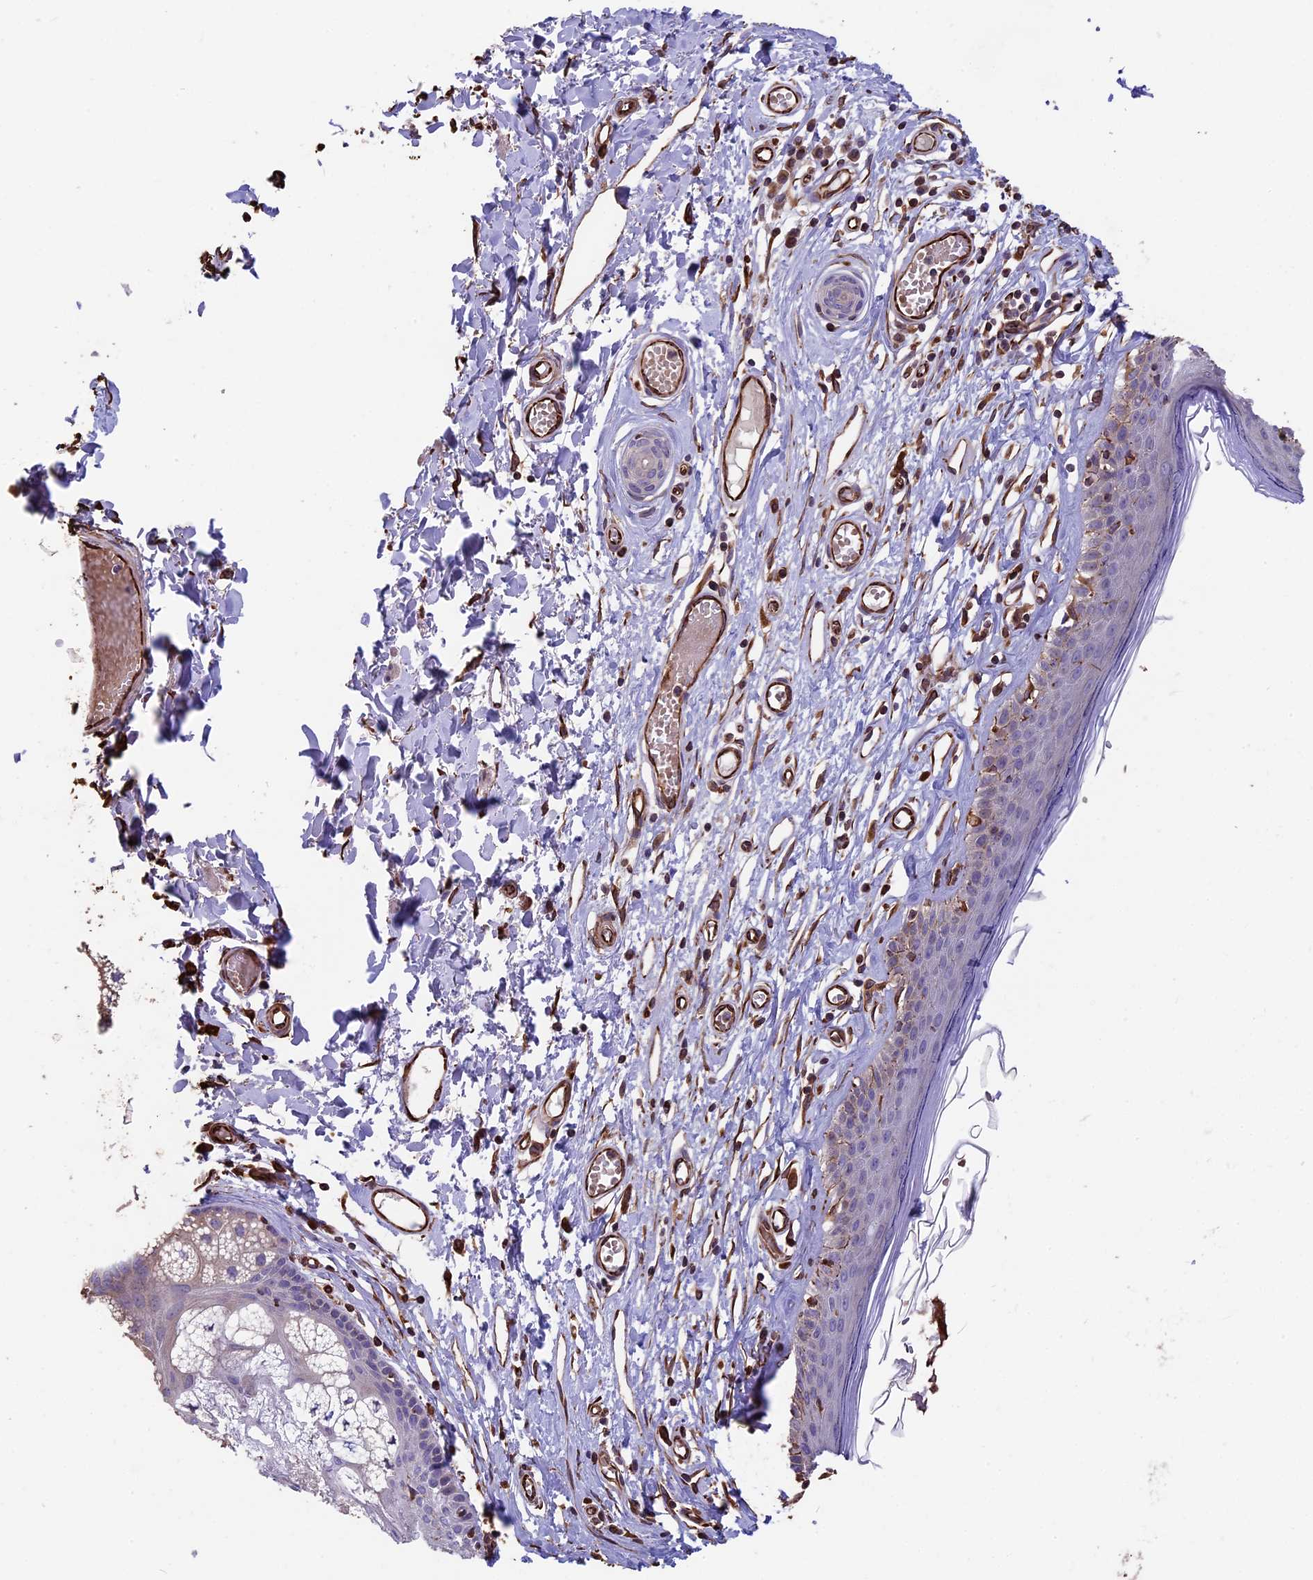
{"staining": {"intensity": "negative", "quantity": "none", "location": "none"}, "tissue": "skin", "cell_type": "Epidermal cells", "image_type": "normal", "snomed": [{"axis": "morphology", "description": "Normal tissue, NOS"}, {"axis": "topography", "description": "Adipose tissue"}, {"axis": "topography", "description": "Vascular tissue"}, {"axis": "topography", "description": "Vulva"}, {"axis": "topography", "description": "Peripheral nerve tissue"}], "caption": "This photomicrograph is of unremarkable skin stained with immunohistochemistry (IHC) to label a protein in brown with the nuclei are counter-stained blue. There is no staining in epidermal cells.", "gene": "SEH1L", "patient": {"sex": "female", "age": 86}}